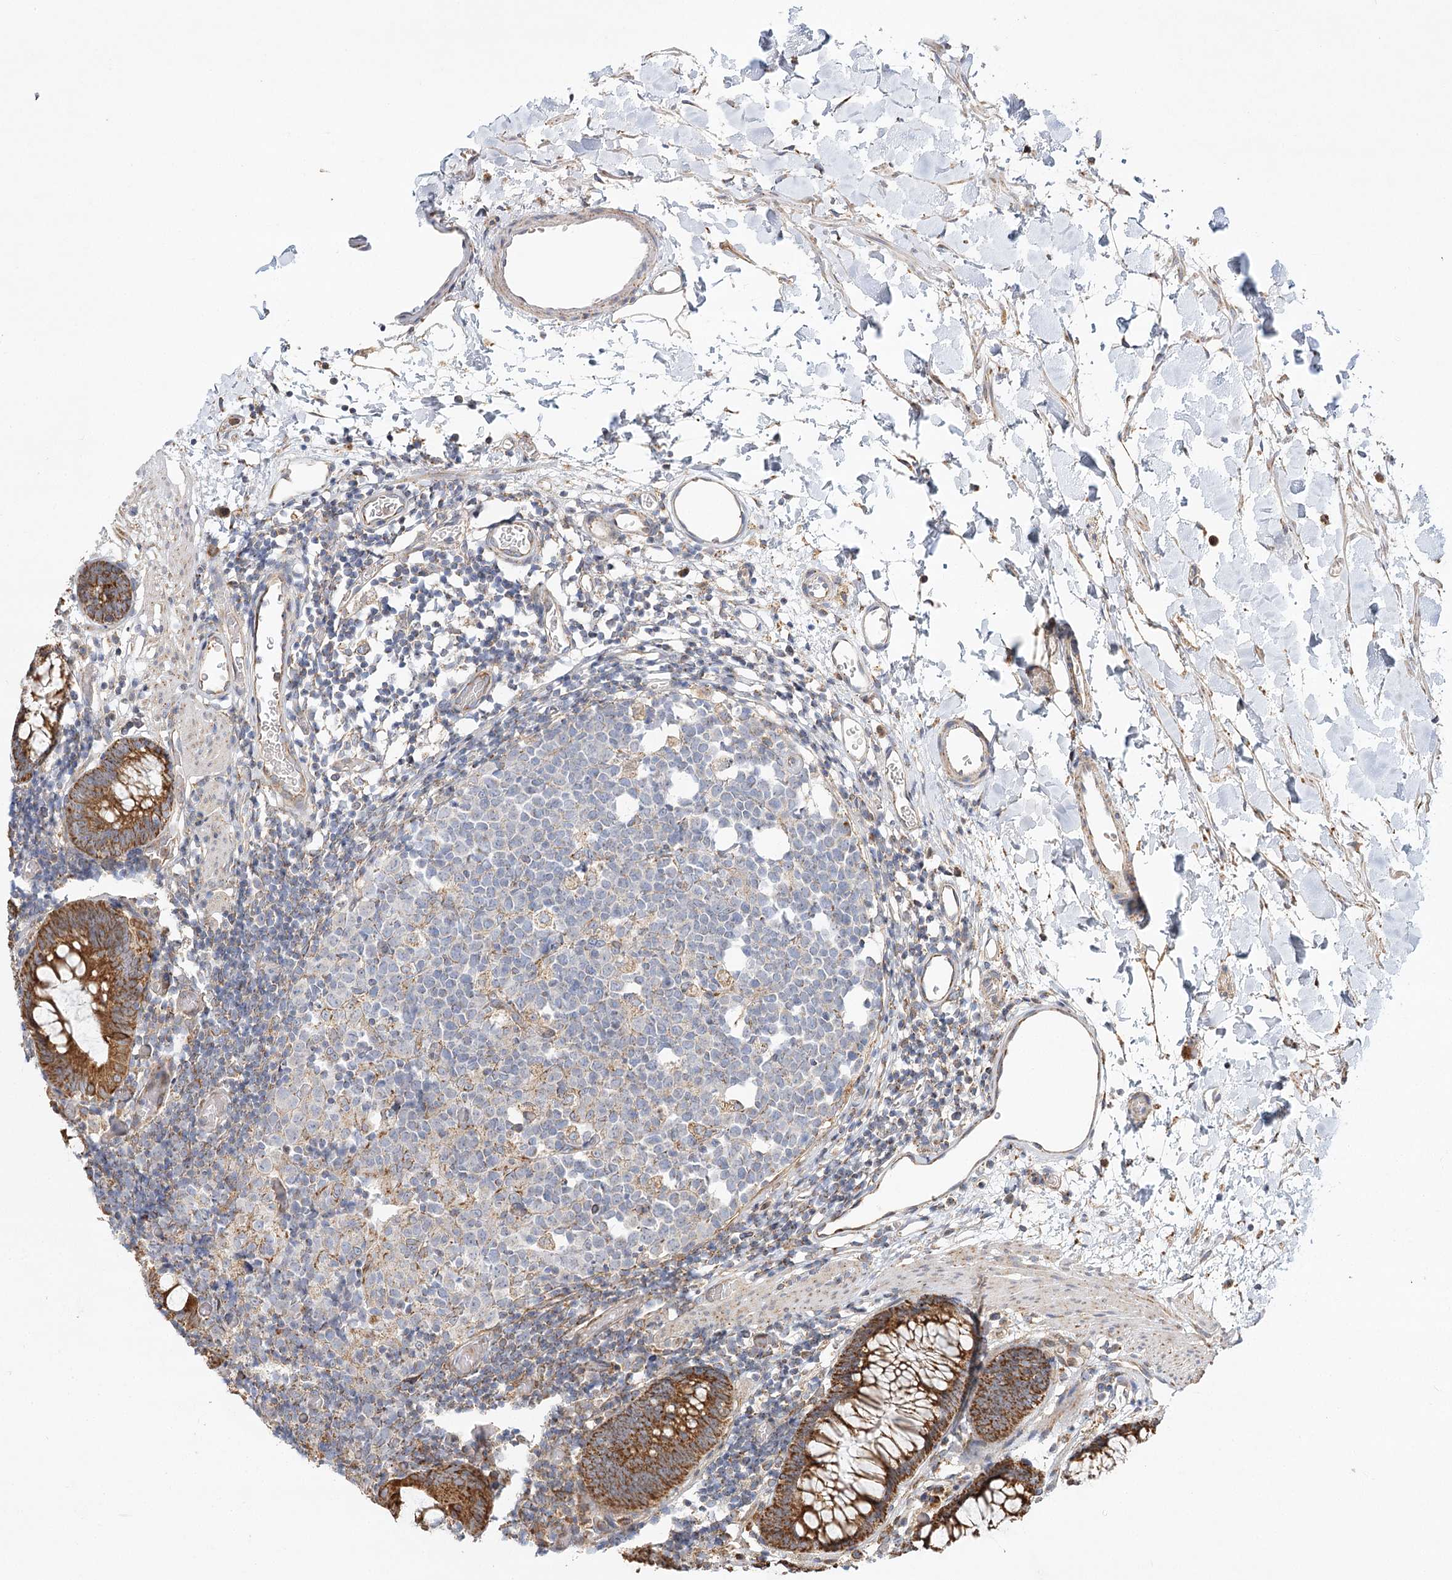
{"staining": {"intensity": "moderate", "quantity": ">75%", "location": "cytoplasmic/membranous"}, "tissue": "colon", "cell_type": "Endothelial cells", "image_type": "normal", "snomed": [{"axis": "morphology", "description": "Normal tissue, NOS"}, {"axis": "topography", "description": "Colon"}], "caption": "DAB (3,3'-diaminobenzidine) immunohistochemical staining of normal colon shows moderate cytoplasmic/membranous protein staining in about >75% of endothelial cells. (IHC, brightfield microscopy, high magnification).", "gene": "ZFYVE16", "patient": {"sex": "male", "age": 14}}